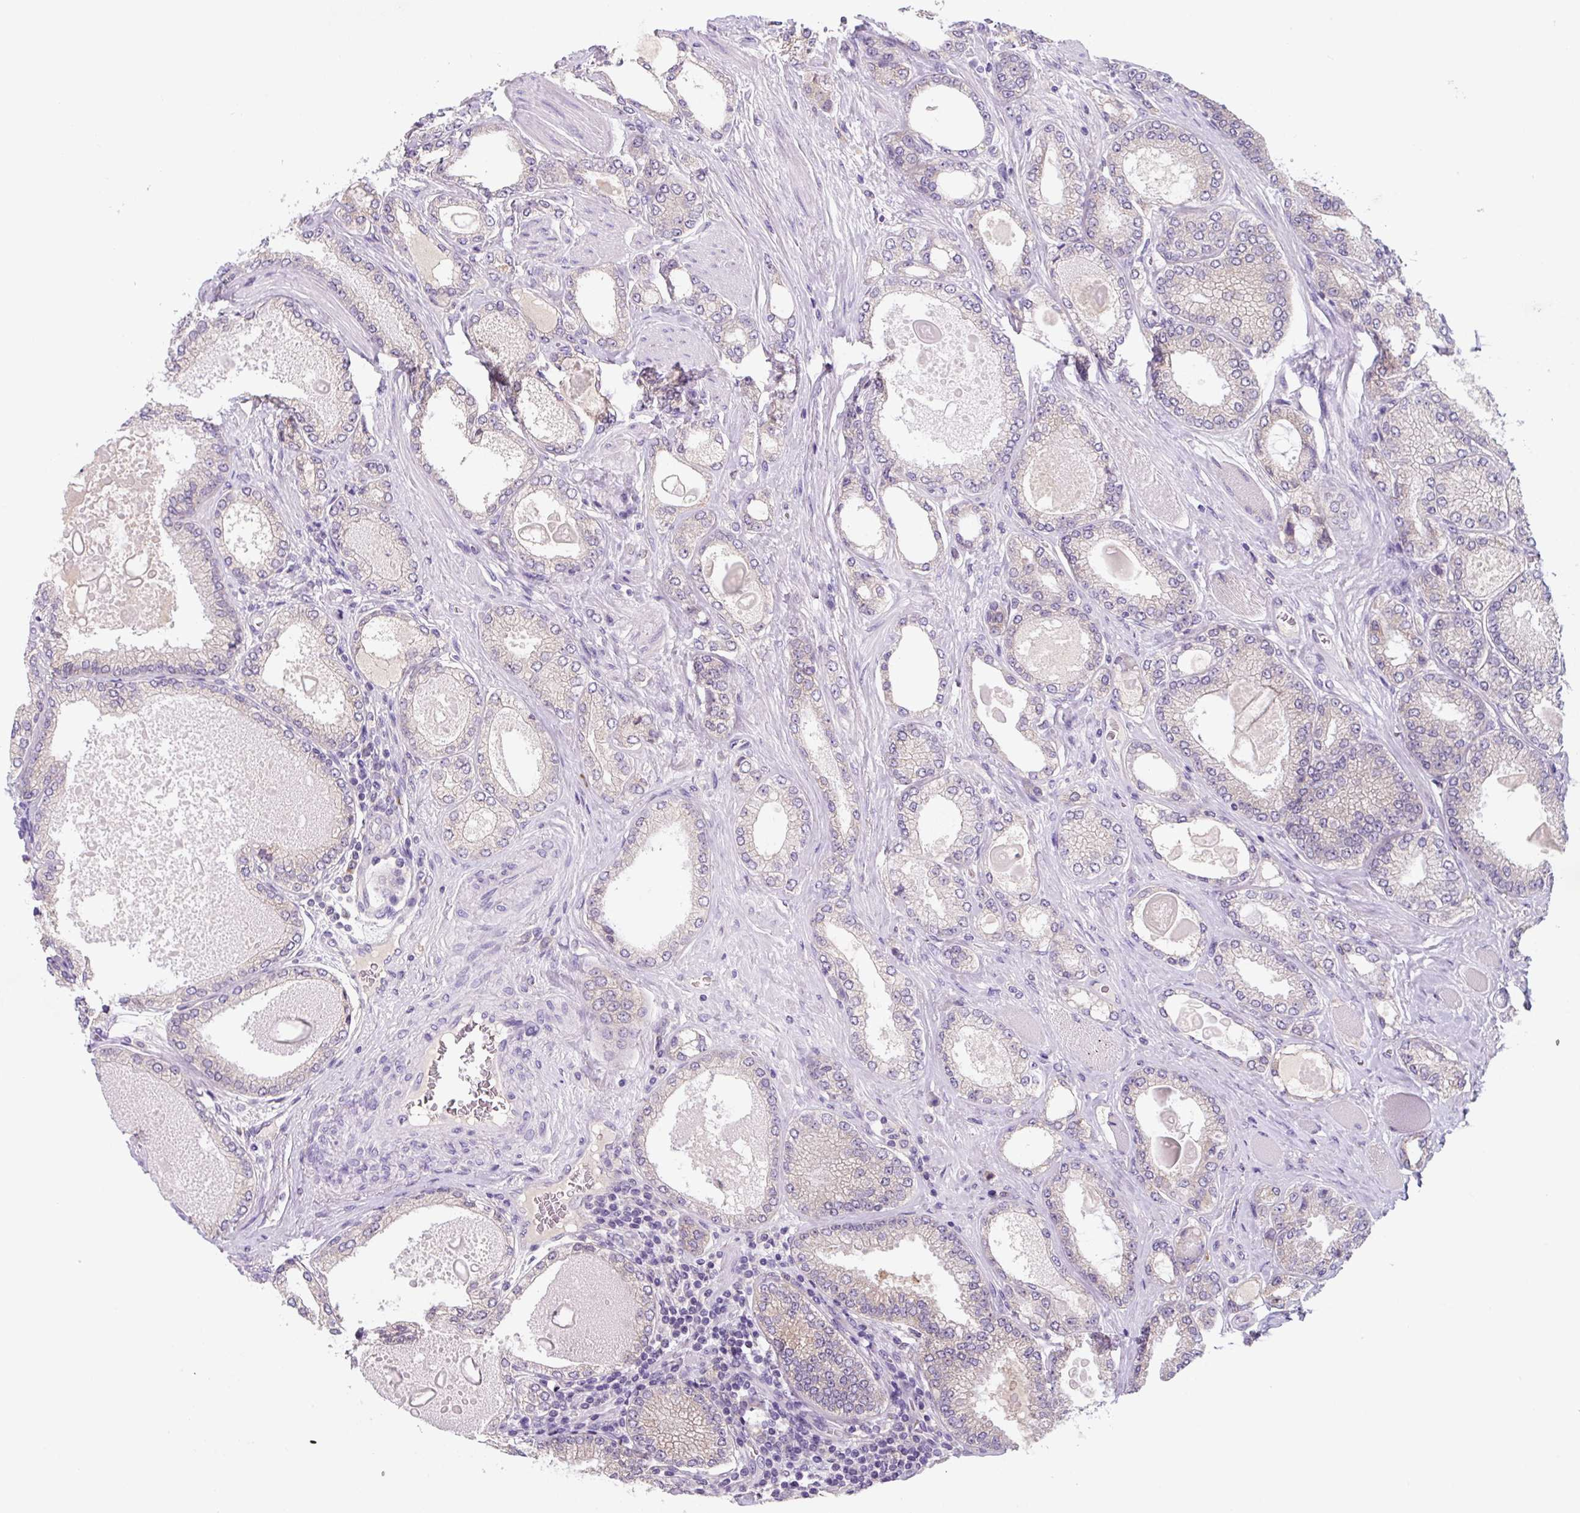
{"staining": {"intensity": "weak", "quantity": "<25%", "location": "cytoplasmic/membranous"}, "tissue": "prostate cancer", "cell_type": "Tumor cells", "image_type": "cancer", "snomed": [{"axis": "morphology", "description": "Adenocarcinoma, High grade"}, {"axis": "topography", "description": "Prostate"}], "caption": "There is no significant staining in tumor cells of prostate adenocarcinoma (high-grade). (DAB immunohistochemistry (IHC) with hematoxylin counter stain).", "gene": "FZD5", "patient": {"sex": "male", "age": 68}}